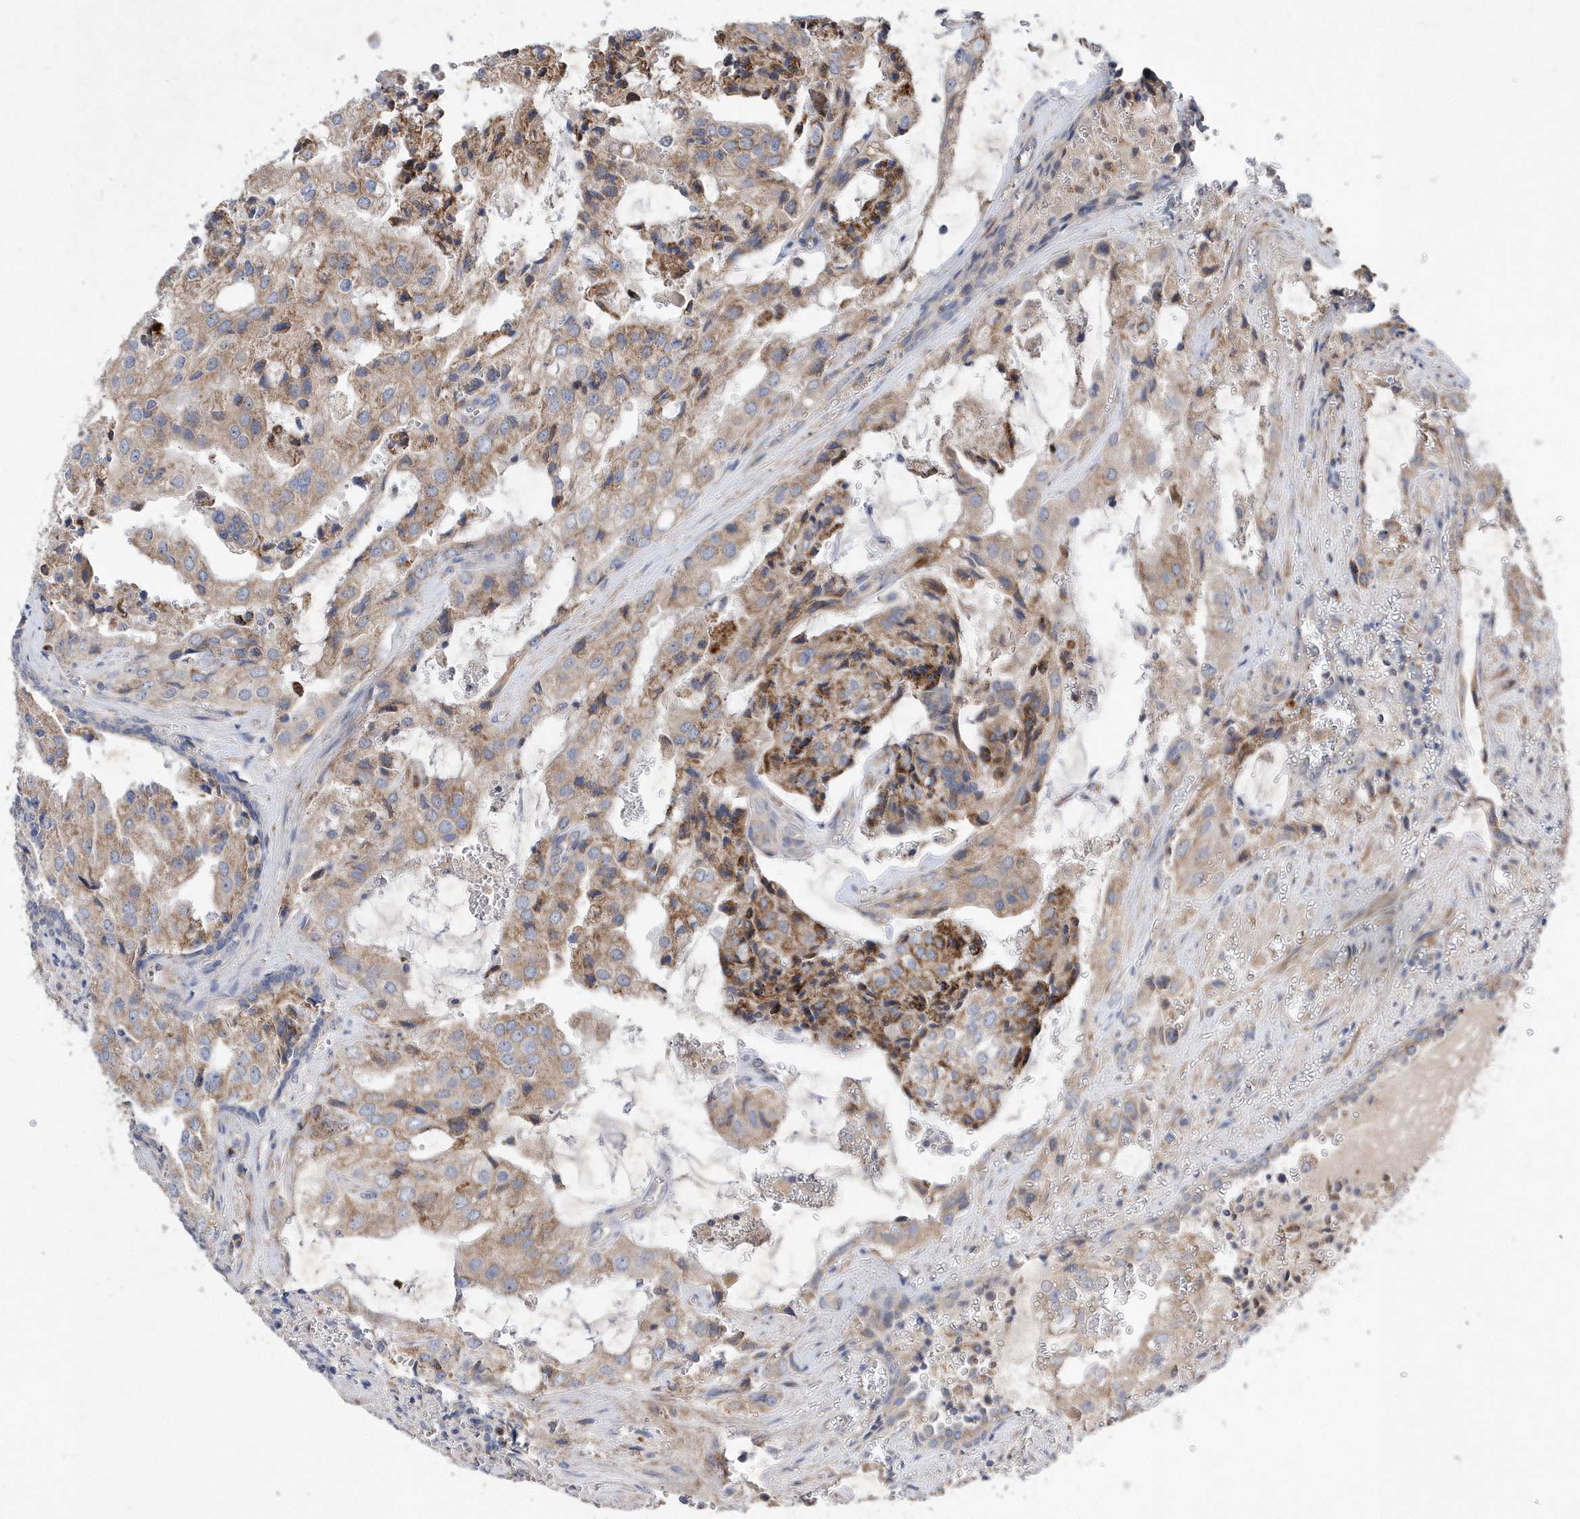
{"staining": {"intensity": "moderate", "quantity": ">75%", "location": "cytoplasmic/membranous"}, "tissue": "prostate cancer", "cell_type": "Tumor cells", "image_type": "cancer", "snomed": [{"axis": "morphology", "description": "Adenocarcinoma, High grade"}, {"axis": "topography", "description": "Prostate"}], "caption": "Immunohistochemistry (IHC) of prostate cancer displays medium levels of moderate cytoplasmic/membranous staining in about >75% of tumor cells. (brown staining indicates protein expression, while blue staining denotes nuclei).", "gene": "METTL8", "patient": {"sex": "male", "age": 68}}